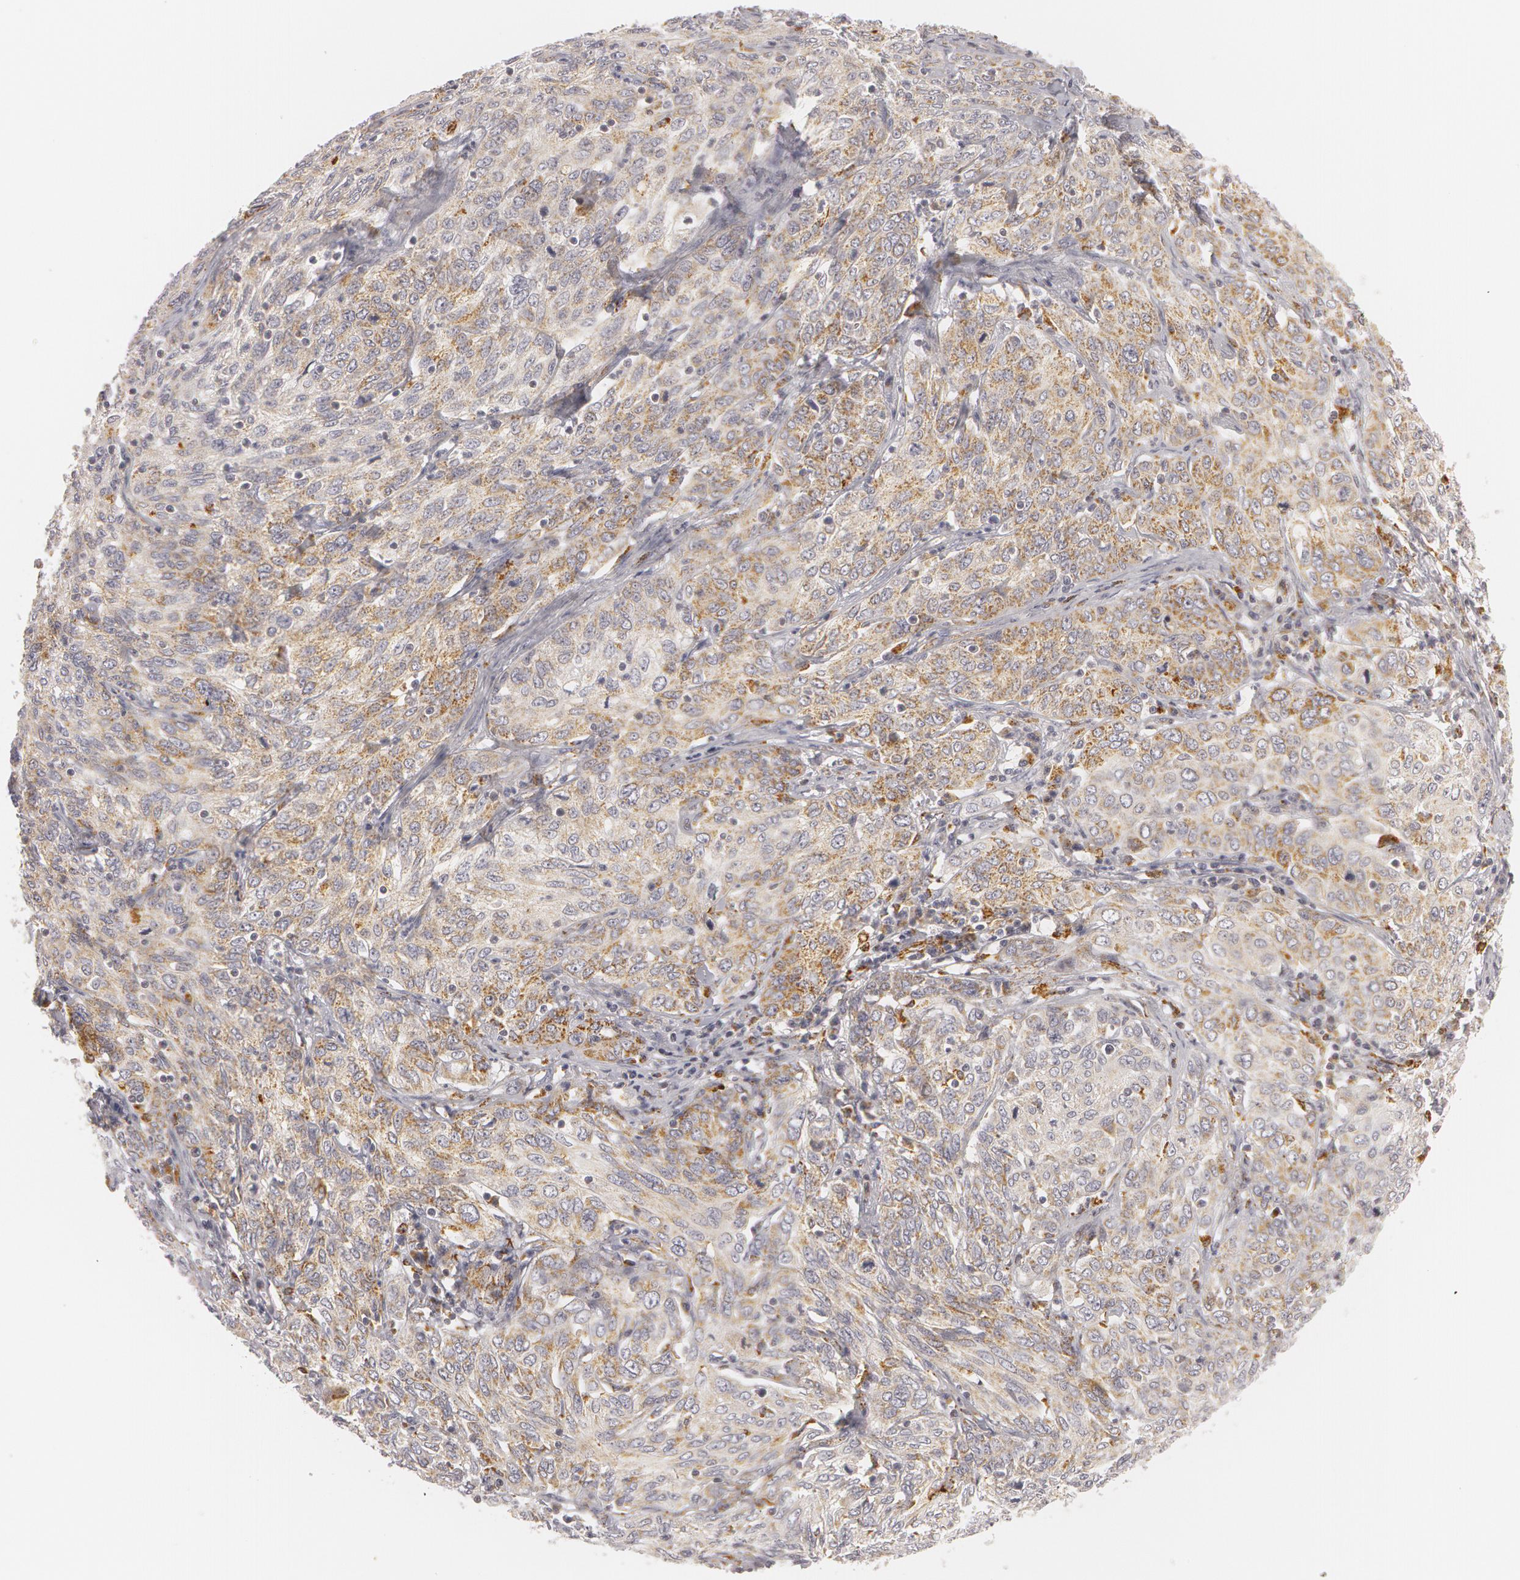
{"staining": {"intensity": "weak", "quantity": ">75%", "location": "cytoplasmic/membranous"}, "tissue": "cervical cancer", "cell_type": "Tumor cells", "image_type": "cancer", "snomed": [{"axis": "morphology", "description": "Squamous cell carcinoma, NOS"}, {"axis": "topography", "description": "Cervix"}], "caption": "Protein staining displays weak cytoplasmic/membranous positivity in about >75% of tumor cells in squamous cell carcinoma (cervical). Immunohistochemistry stains the protein in brown and the nuclei are stained blue.", "gene": "C7", "patient": {"sex": "female", "age": 38}}